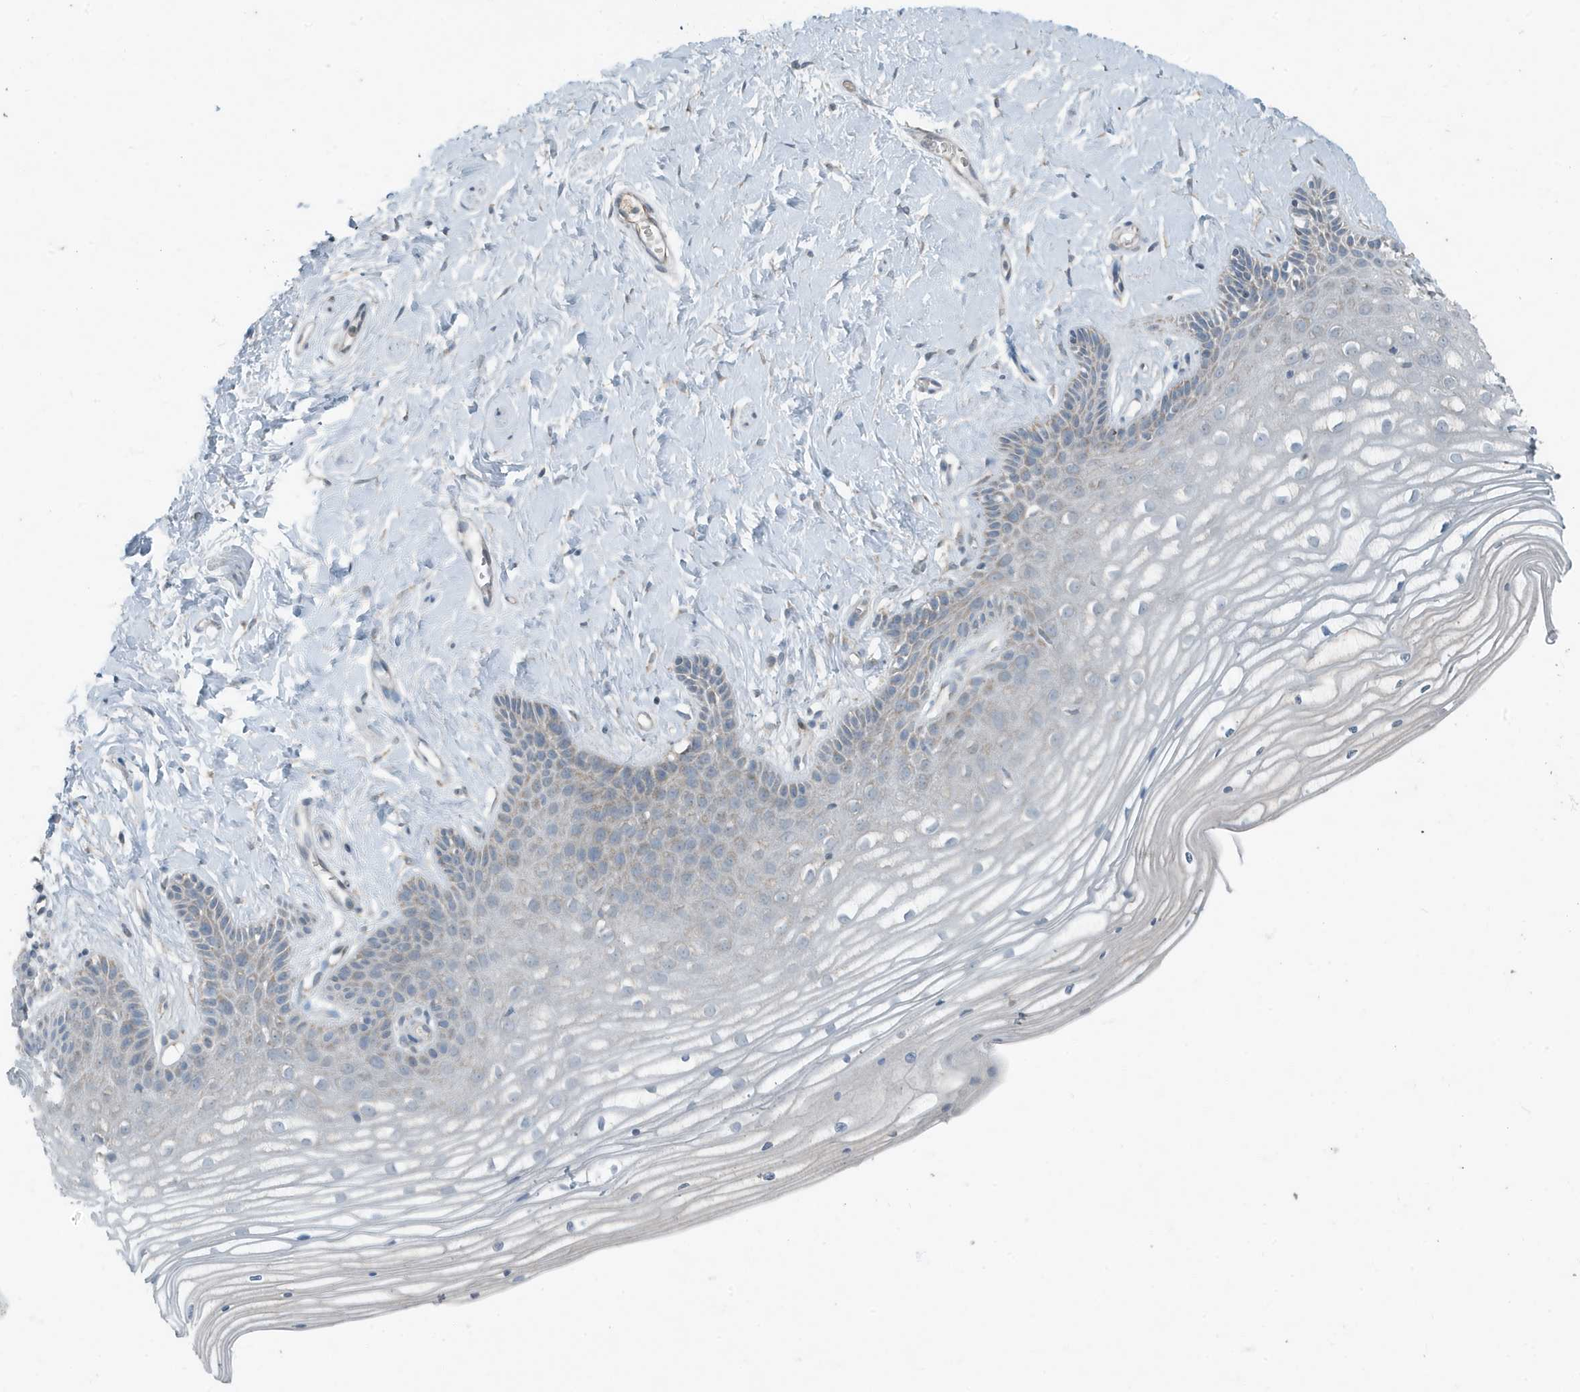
{"staining": {"intensity": "weak", "quantity": "<25%", "location": "cytoplasmic/membranous"}, "tissue": "vagina", "cell_type": "Squamous epithelial cells", "image_type": "normal", "snomed": [{"axis": "morphology", "description": "Normal tissue, NOS"}, {"axis": "topography", "description": "Vagina"}, {"axis": "topography", "description": "Cervix"}], "caption": "Vagina was stained to show a protein in brown. There is no significant expression in squamous epithelial cells. (DAB immunohistochemistry (IHC) with hematoxylin counter stain).", "gene": "MT", "patient": {"sex": "female", "age": 40}}